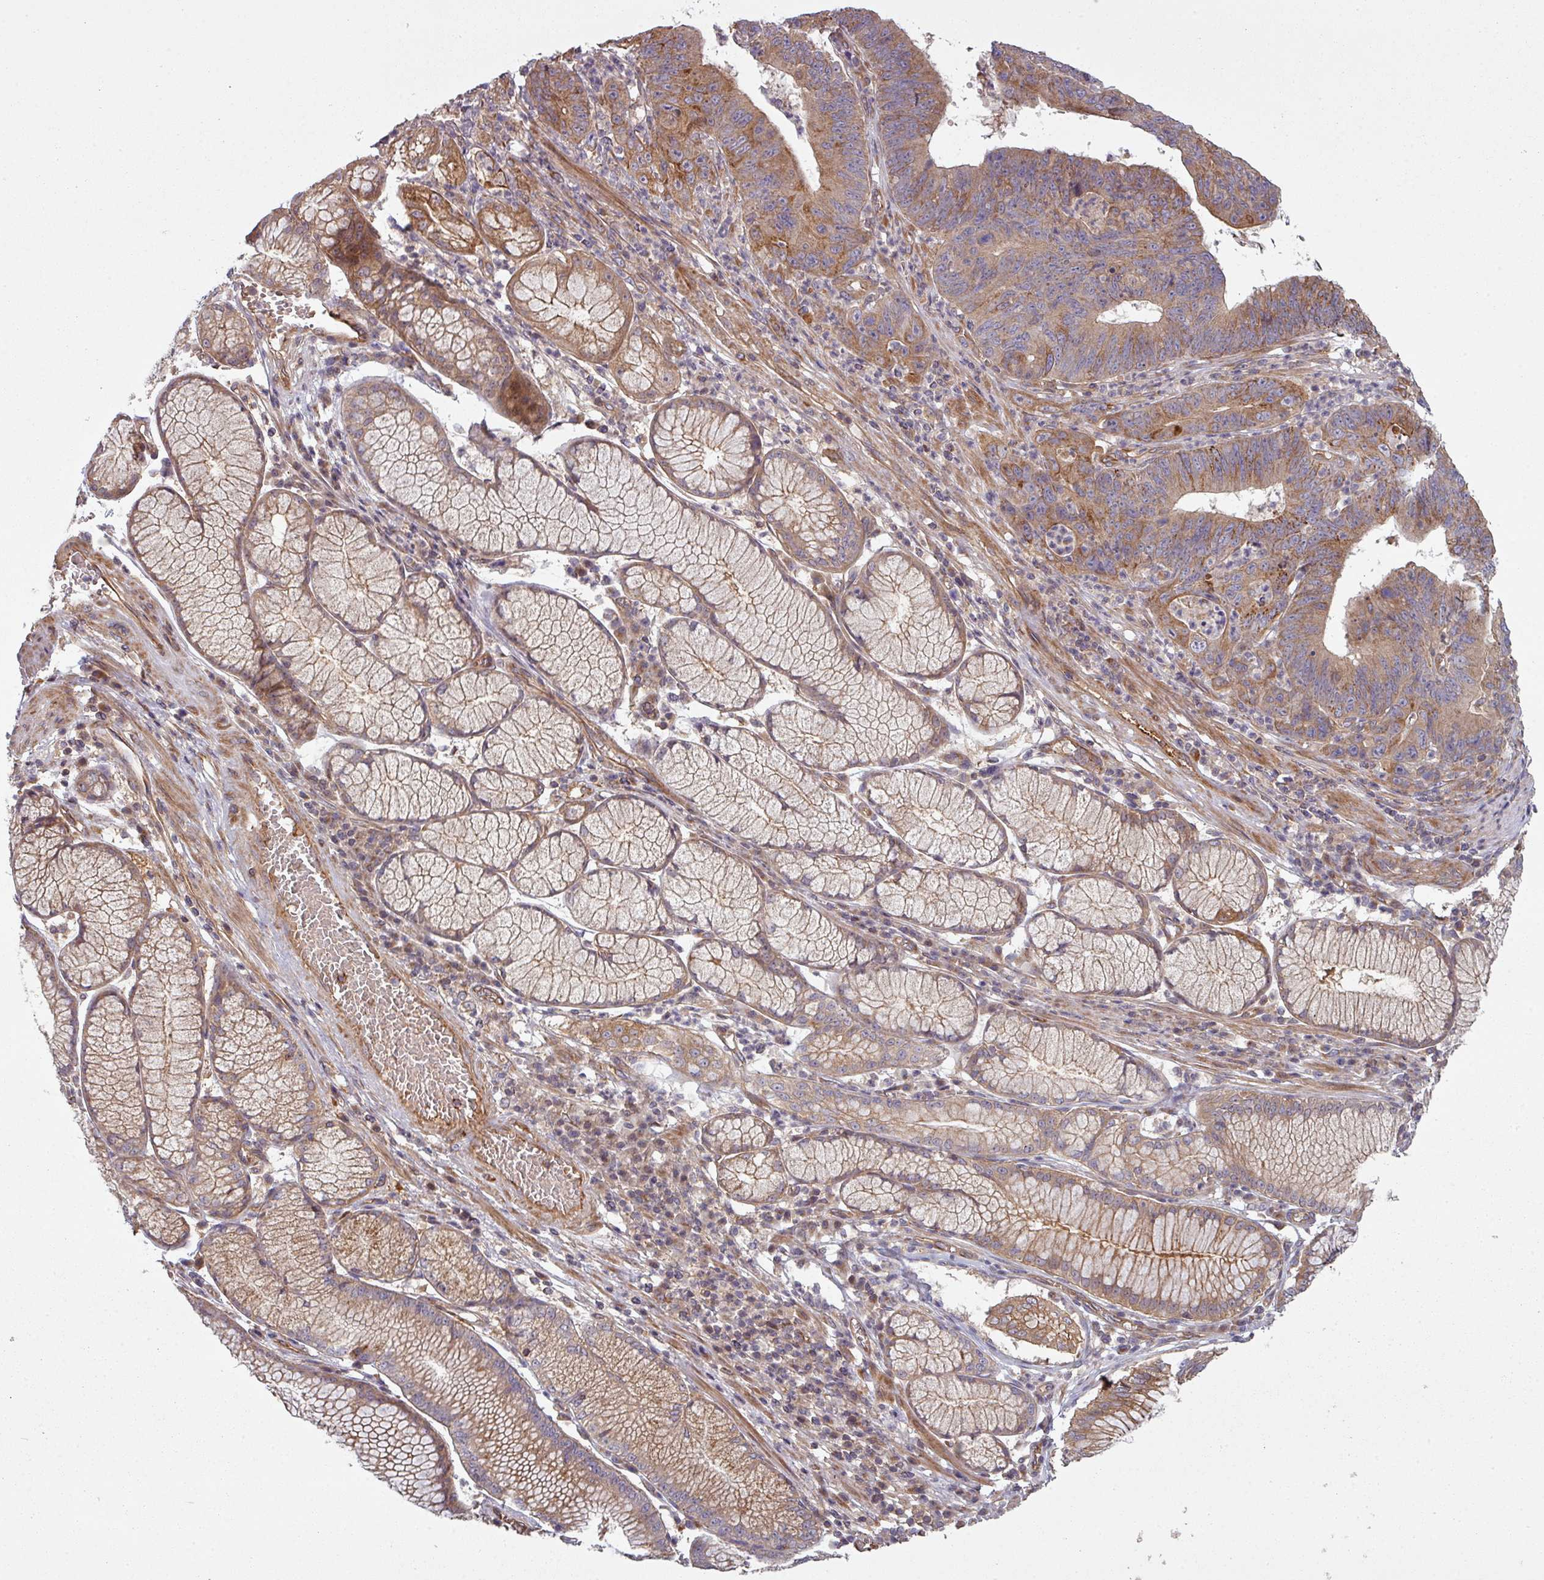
{"staining": {"intensity": "moderate", "quantity": ">75%", "location": "cytoplasmic/membranous"}, "tissue": "stomach cancer", "cell_type": "Tumor cells", "image_type": "cancer", "snomed": [{"axis": "morphology", "description": "Adenocarcinoma, NOS"}, {"axis": "topography", "description": "Stomach"}], "caption": "Stomach adenocarcinoma stained with a protein marker demonstrates moderate staining in tumor cells.", "gene": "SNRNP25", "patient": {"sex": "male", "age": 59}}